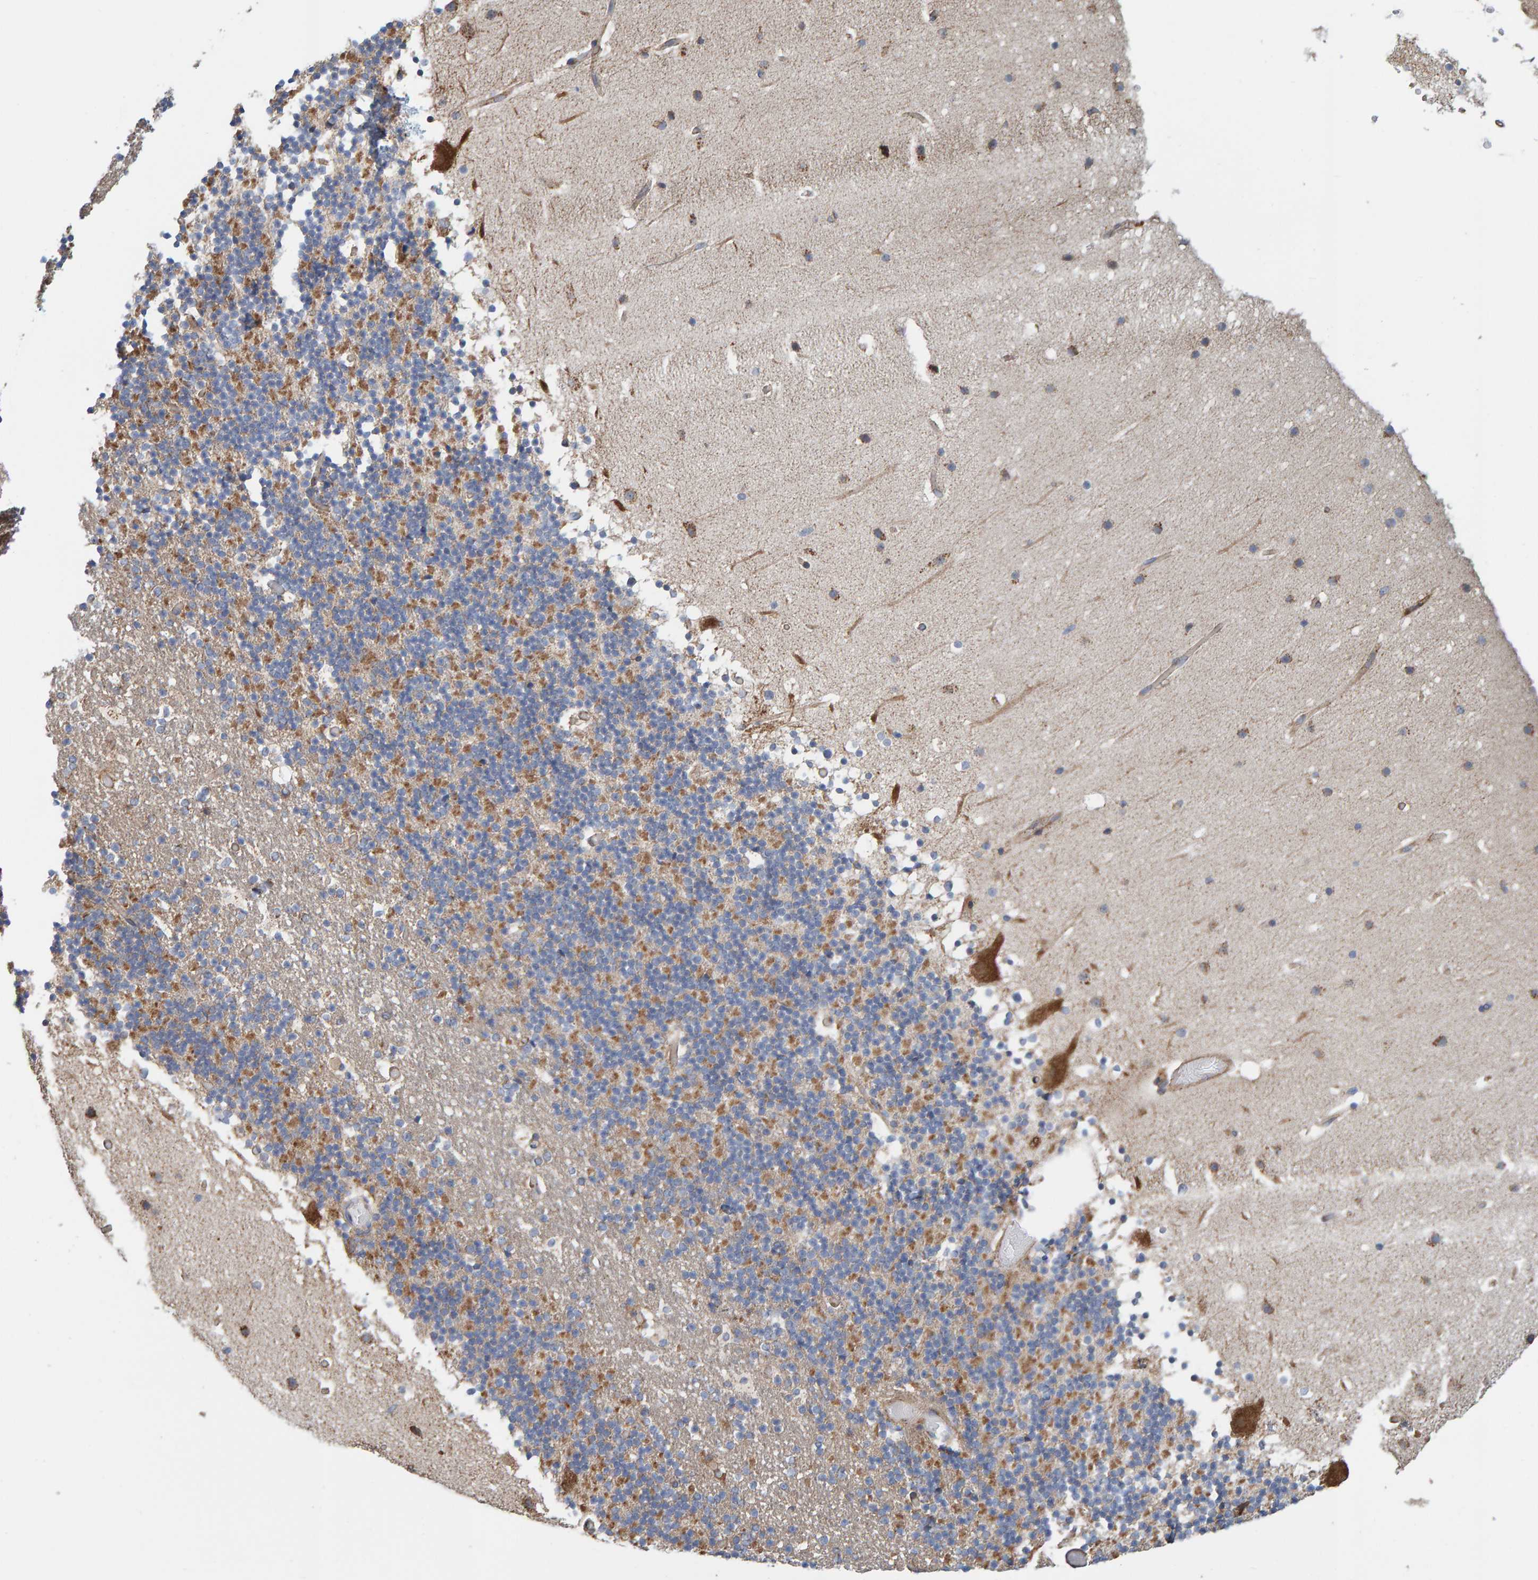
{"staining": {"intensity": "moderate", "quantity": ">75%", "location": "cytoplasmic/membranous"}, "tissue": "cerebellum", "cell_type": "Cells in granular layer", "image_type": "normal", "snomed": [{"axis": "morphology", "description": "Normal tissue, NOS"}, {"axis": "topography", "description": "Cerebellum"}], "caption": "Brown immunohistochemical staining in benign human cerebellum demonstrates moderate cytoplasmic/membranous expression in about >75% of cells in granular layer.", "gene": "MRPL45", "patient": {"sex": "male", "age": 57}}